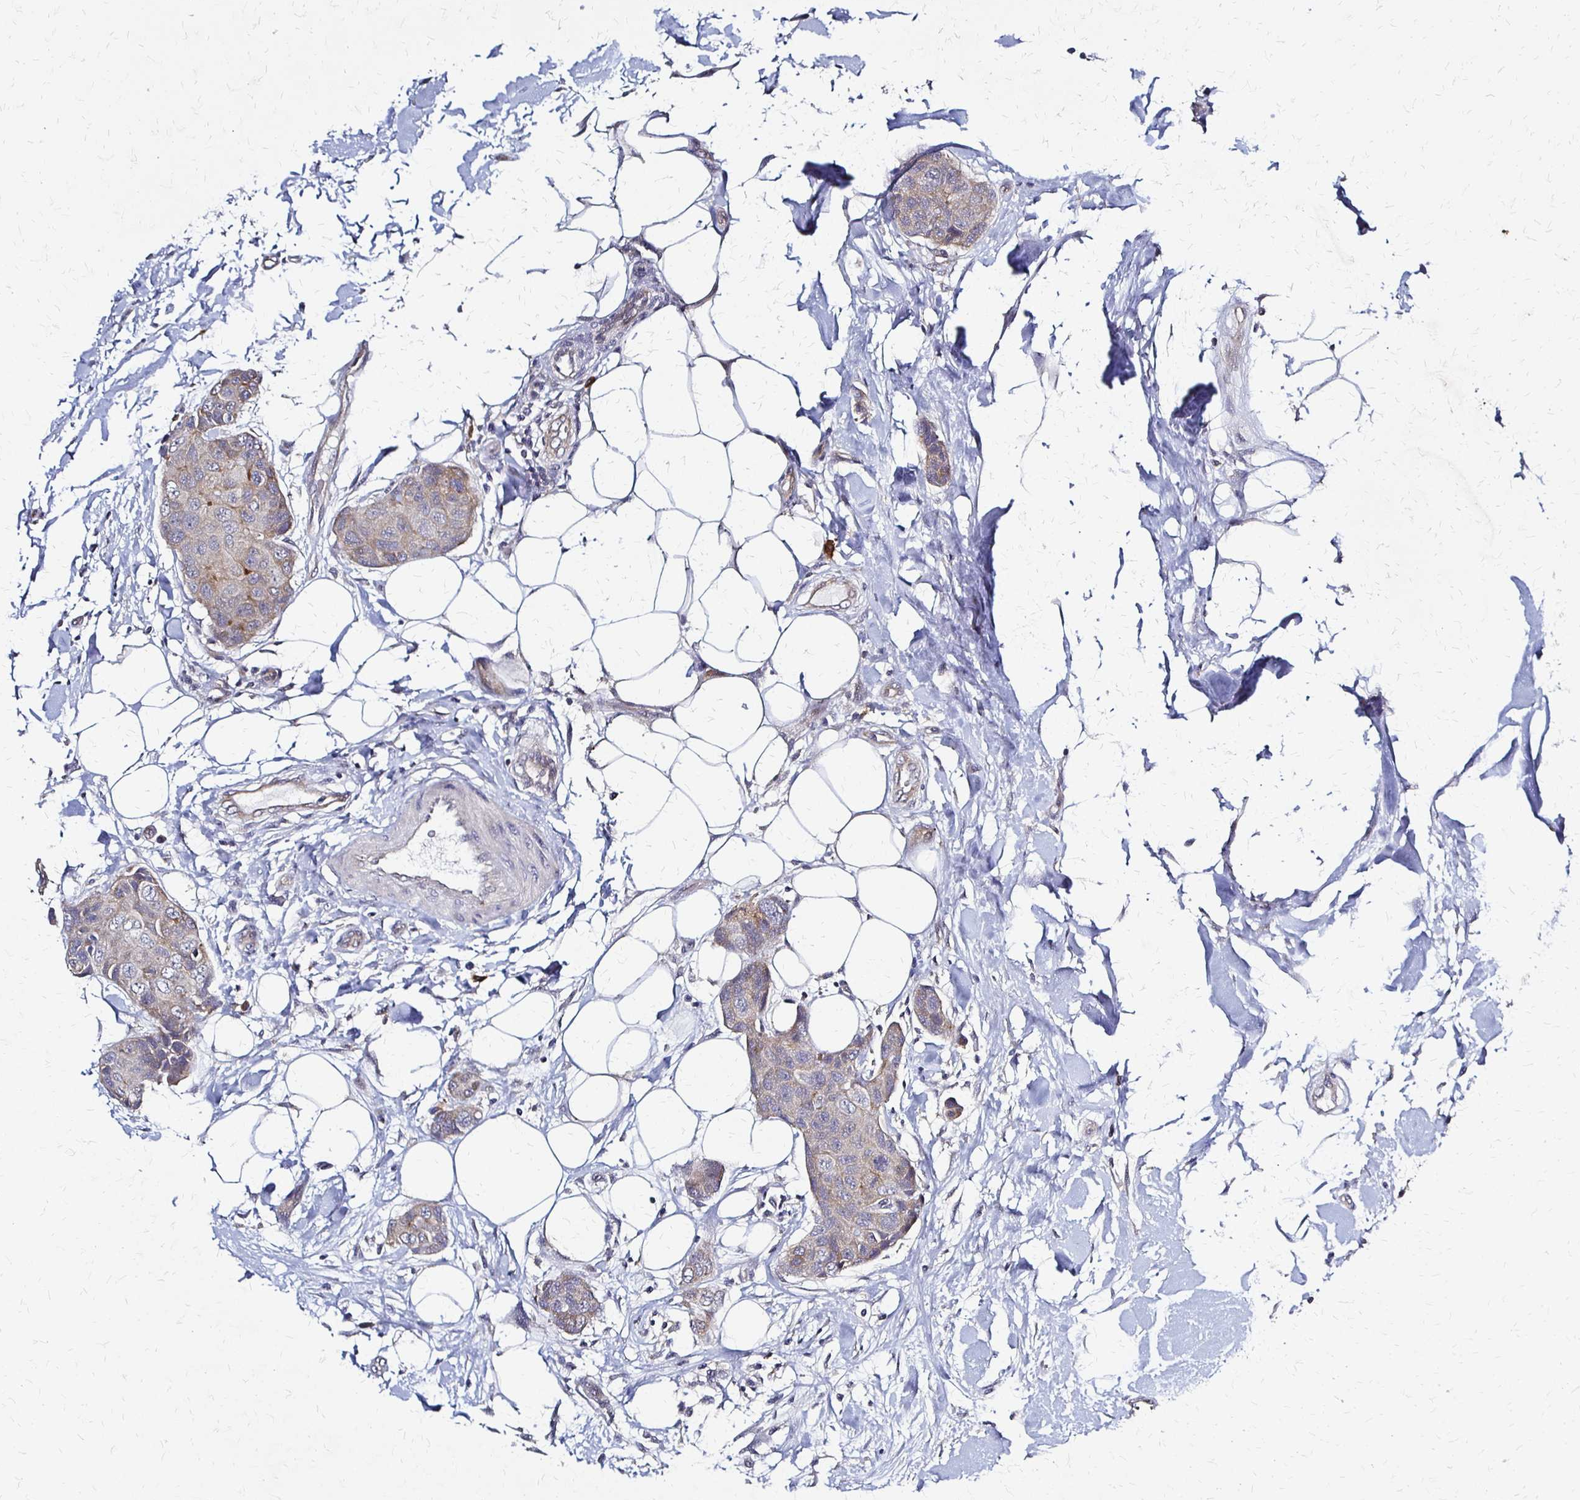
{"staining": {"intensity": "weak", "quantity": "<25%", "location": "cytoplasmic/membranous"}, "tissue": "breast cancer", "cell_type": "Tumor cells", "image_type": "cancer", "snomed": [{"axis": "morphology", "description": "Duct carcinoma"}, {"axis": "topography", "description": "Breast"}, {"axis": "topography", "description": "Lymph node"}], "caption": "IHC of invasive ductal carcinoma (breast) reveals no expression in tumor cells.", "gene": "SLC9A9", "patient": {"sex": "female", "age": 80}}